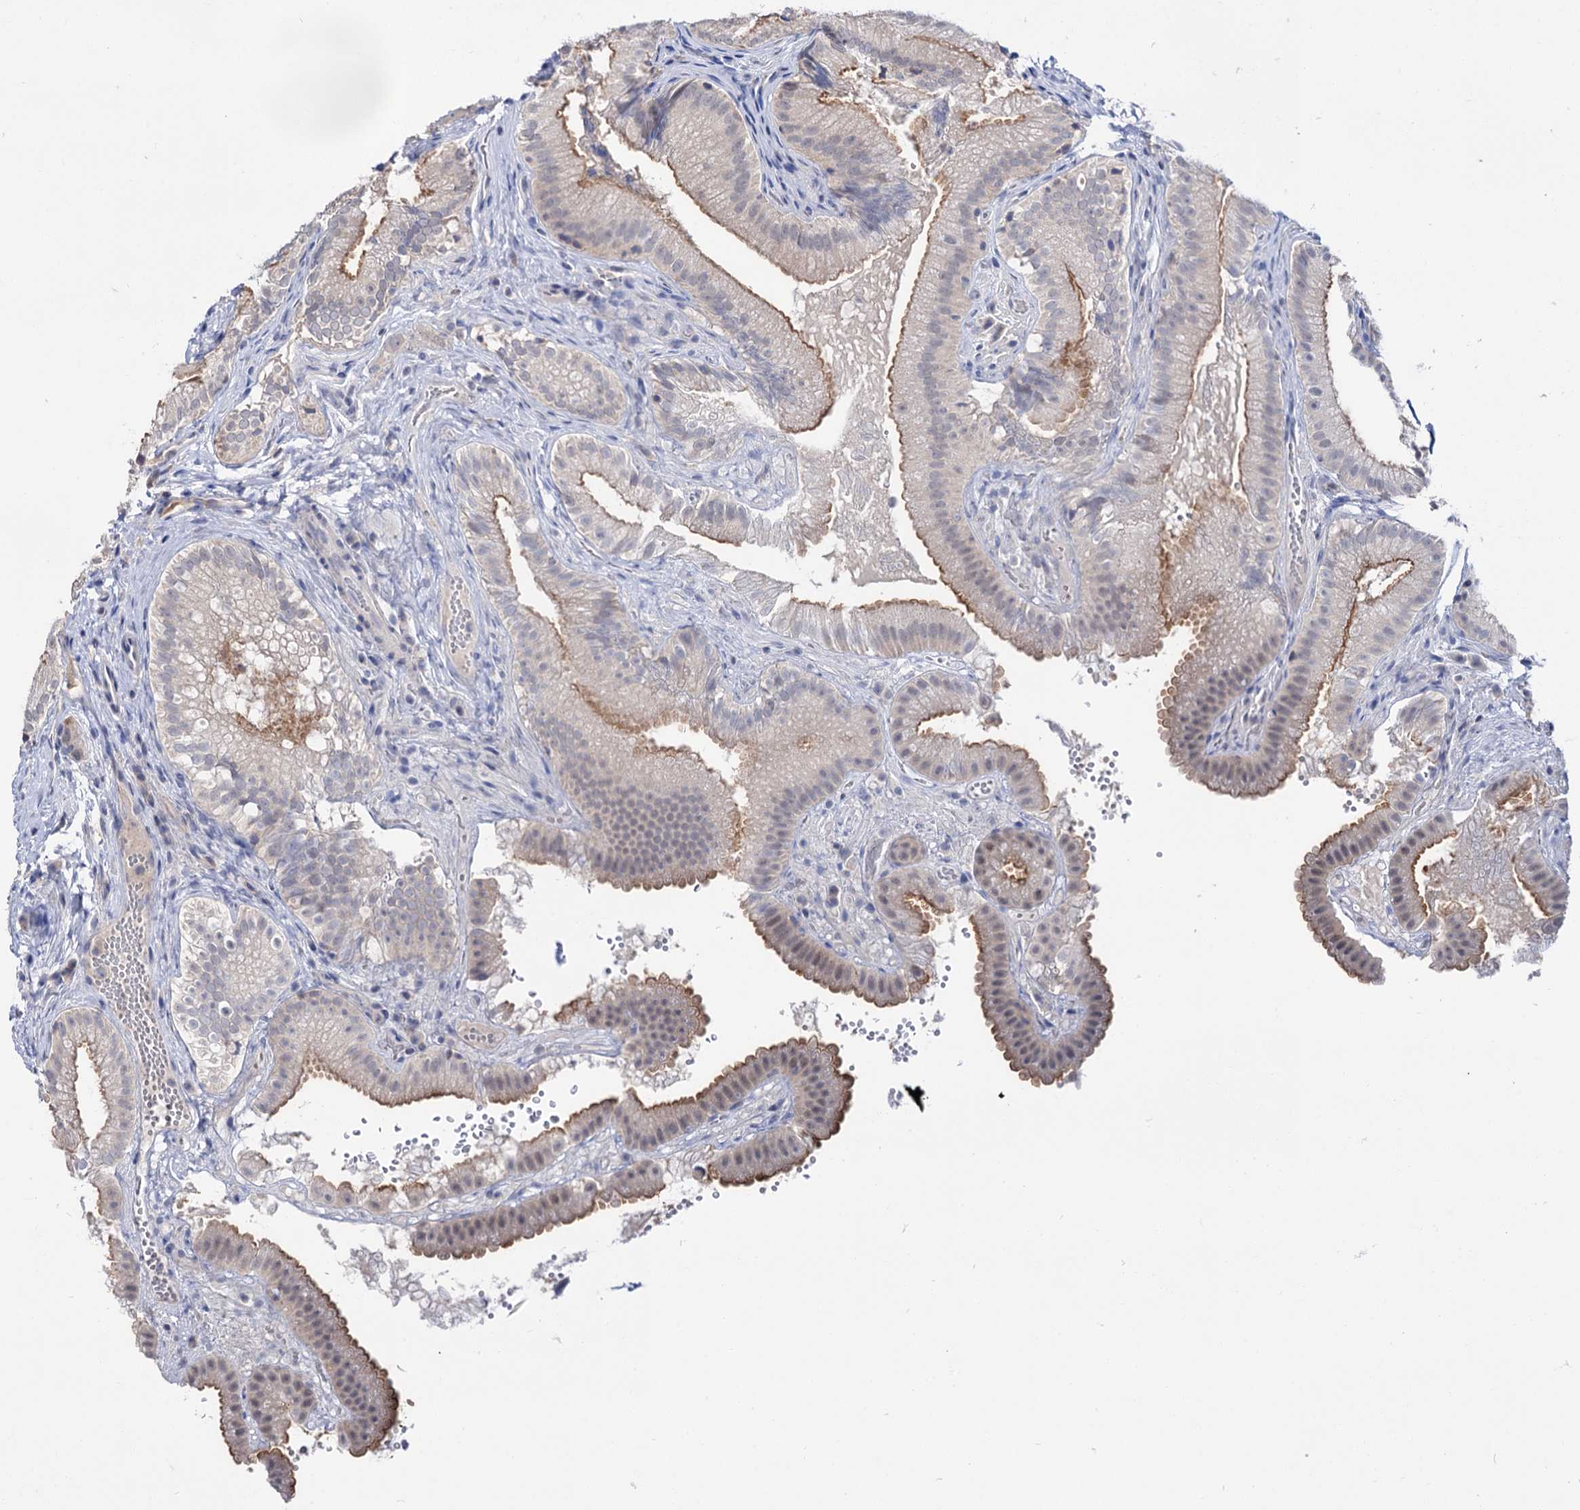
{"staining": {"intensity": "weak", "quantity": "25%-75%", "location": "cytoplasmic/membranous"}, "tissue": "gallbladder", "cell_type": "Glandular cells", "image_type": "normal", "snomed": [{"axis": "morphology", "description": "Normal tissue, NOS"}, {"axis": "topography", "description": "Gallbladder"}], "caption": "Benign gallbladder demonstrates weak cytoplasmic/membranous staining in approximately 25%-75% of glandular cells, visualized by immunohistochemistry. (brown staining indicates protein expression, while blue staining denotes nuclei).", "gene": "NEK10", "patient": {"sex": "female", "age": 30}}